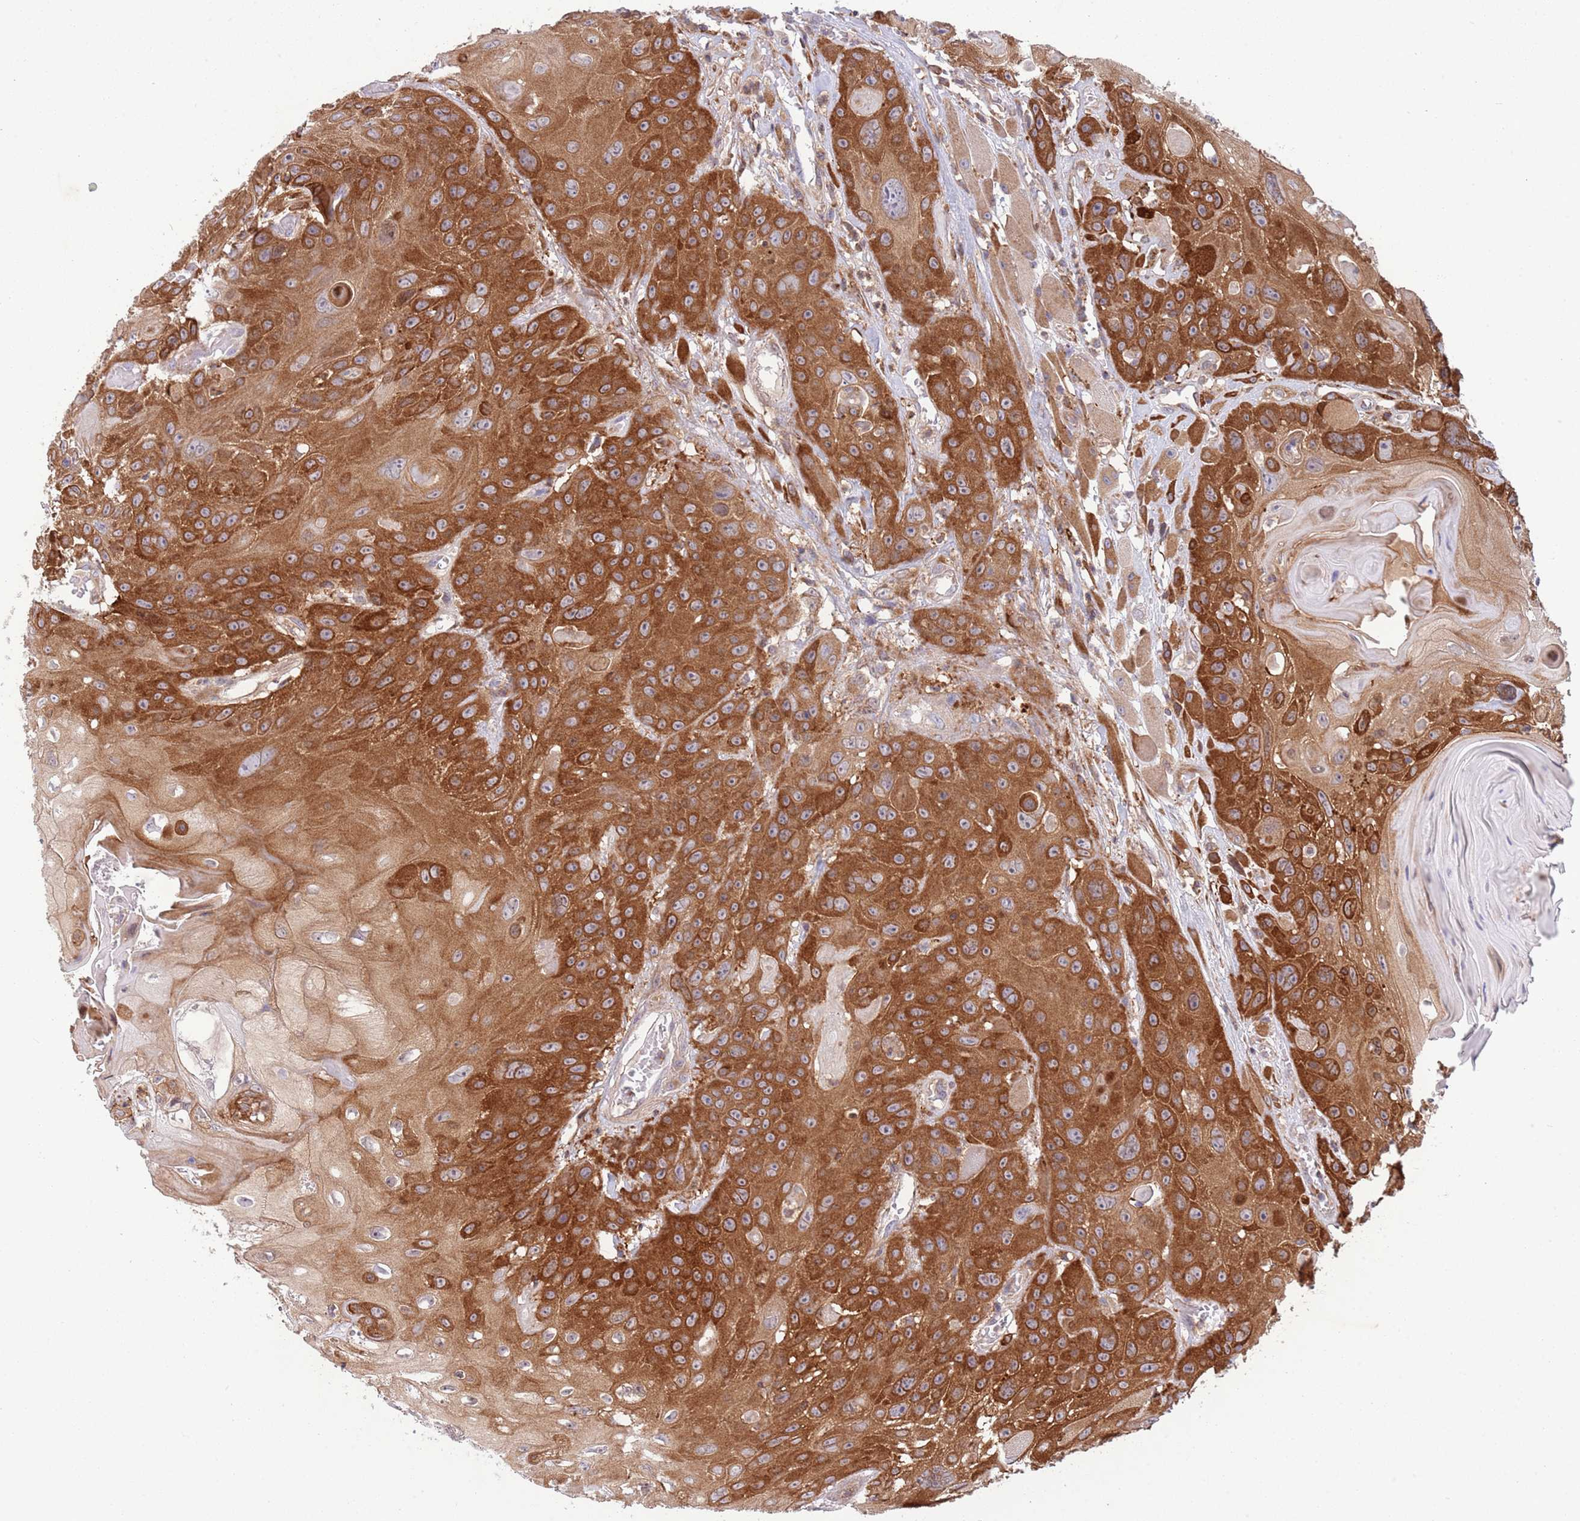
{"staining": {"intensity": "strong", "quantity": ">75%", "location": "cytoplasmic/membranous"}, "tissue": "head and neck cancer", "cell_type": "Tumor cells", "image_type": "cancer", "snomed": [{"axis": "morphology", "description": "Squamous cell carcinoma, NOS"}, {"axis": "topography", "description": "Head-Neck"}], "caption": "A brown stain highlights strong cytoplasmic/membranous staining of a protein in human head and neck cancer tumor cells.", "gene": "ZMYM5", "patient": {"sex": "female", "age": 59}}